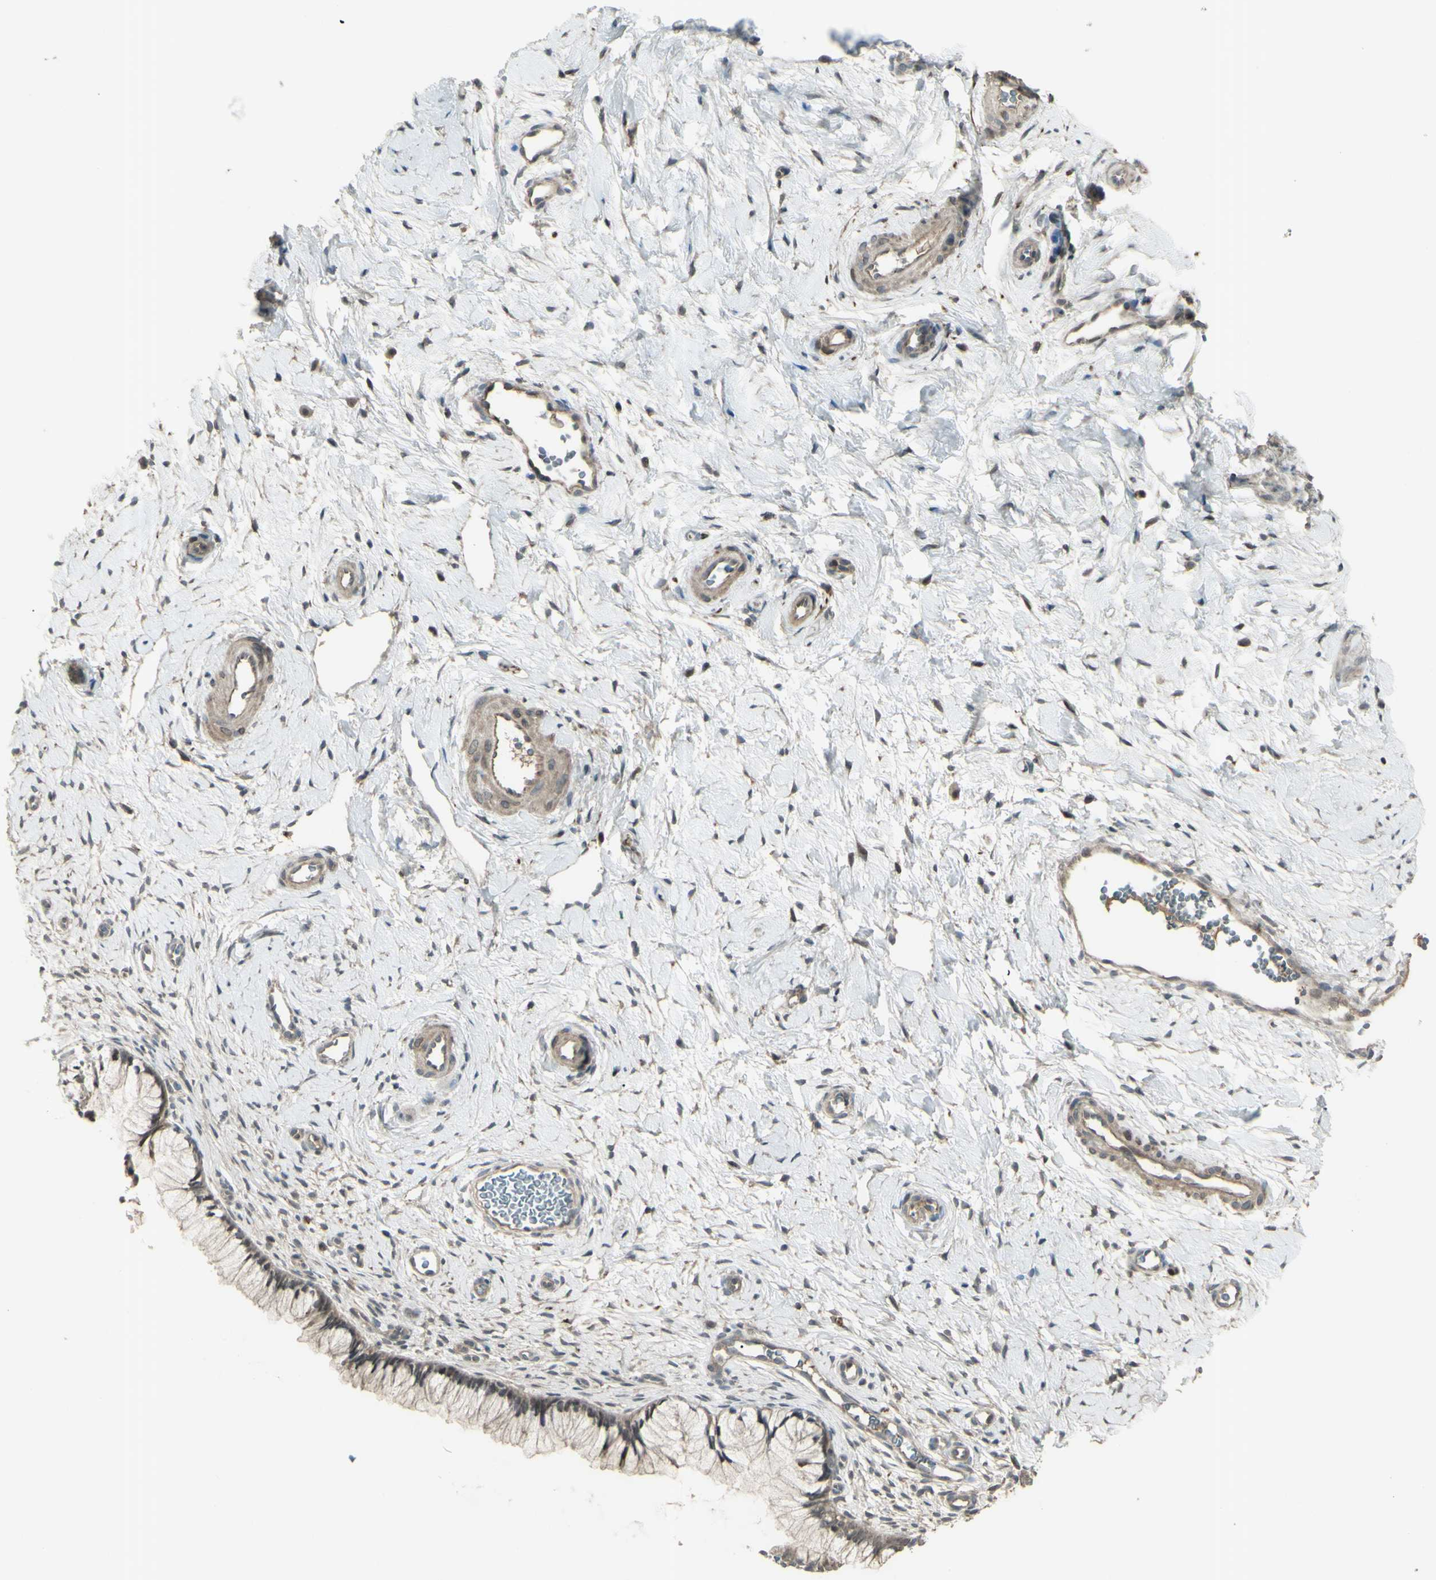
{"staining": {"intensity": "weak", "quantity": ">75%", "location": "cytoplasmic/membranous"}, "tissue": "cervix", "cell_type": "Glandular cells", "image_type": "normal", "snomed": [{"axis": "morphology", "description": "Normal tissue, NOS"}, {"axis": "topography", "description": "Cervix"}], "caption": "The micrograph reveals immunohistochemical staining of unremarkable cervix. There is weak cytoplasmic/membranous expression is appreciated in about >75% of glandular cells. The protein of interest is stained brown, and the nuclei are stained in blue (DAB IHC with brightfield microscopy, high magnification).", "gene": "GNAS", "patient": {"sex": "female", "age": 65}}